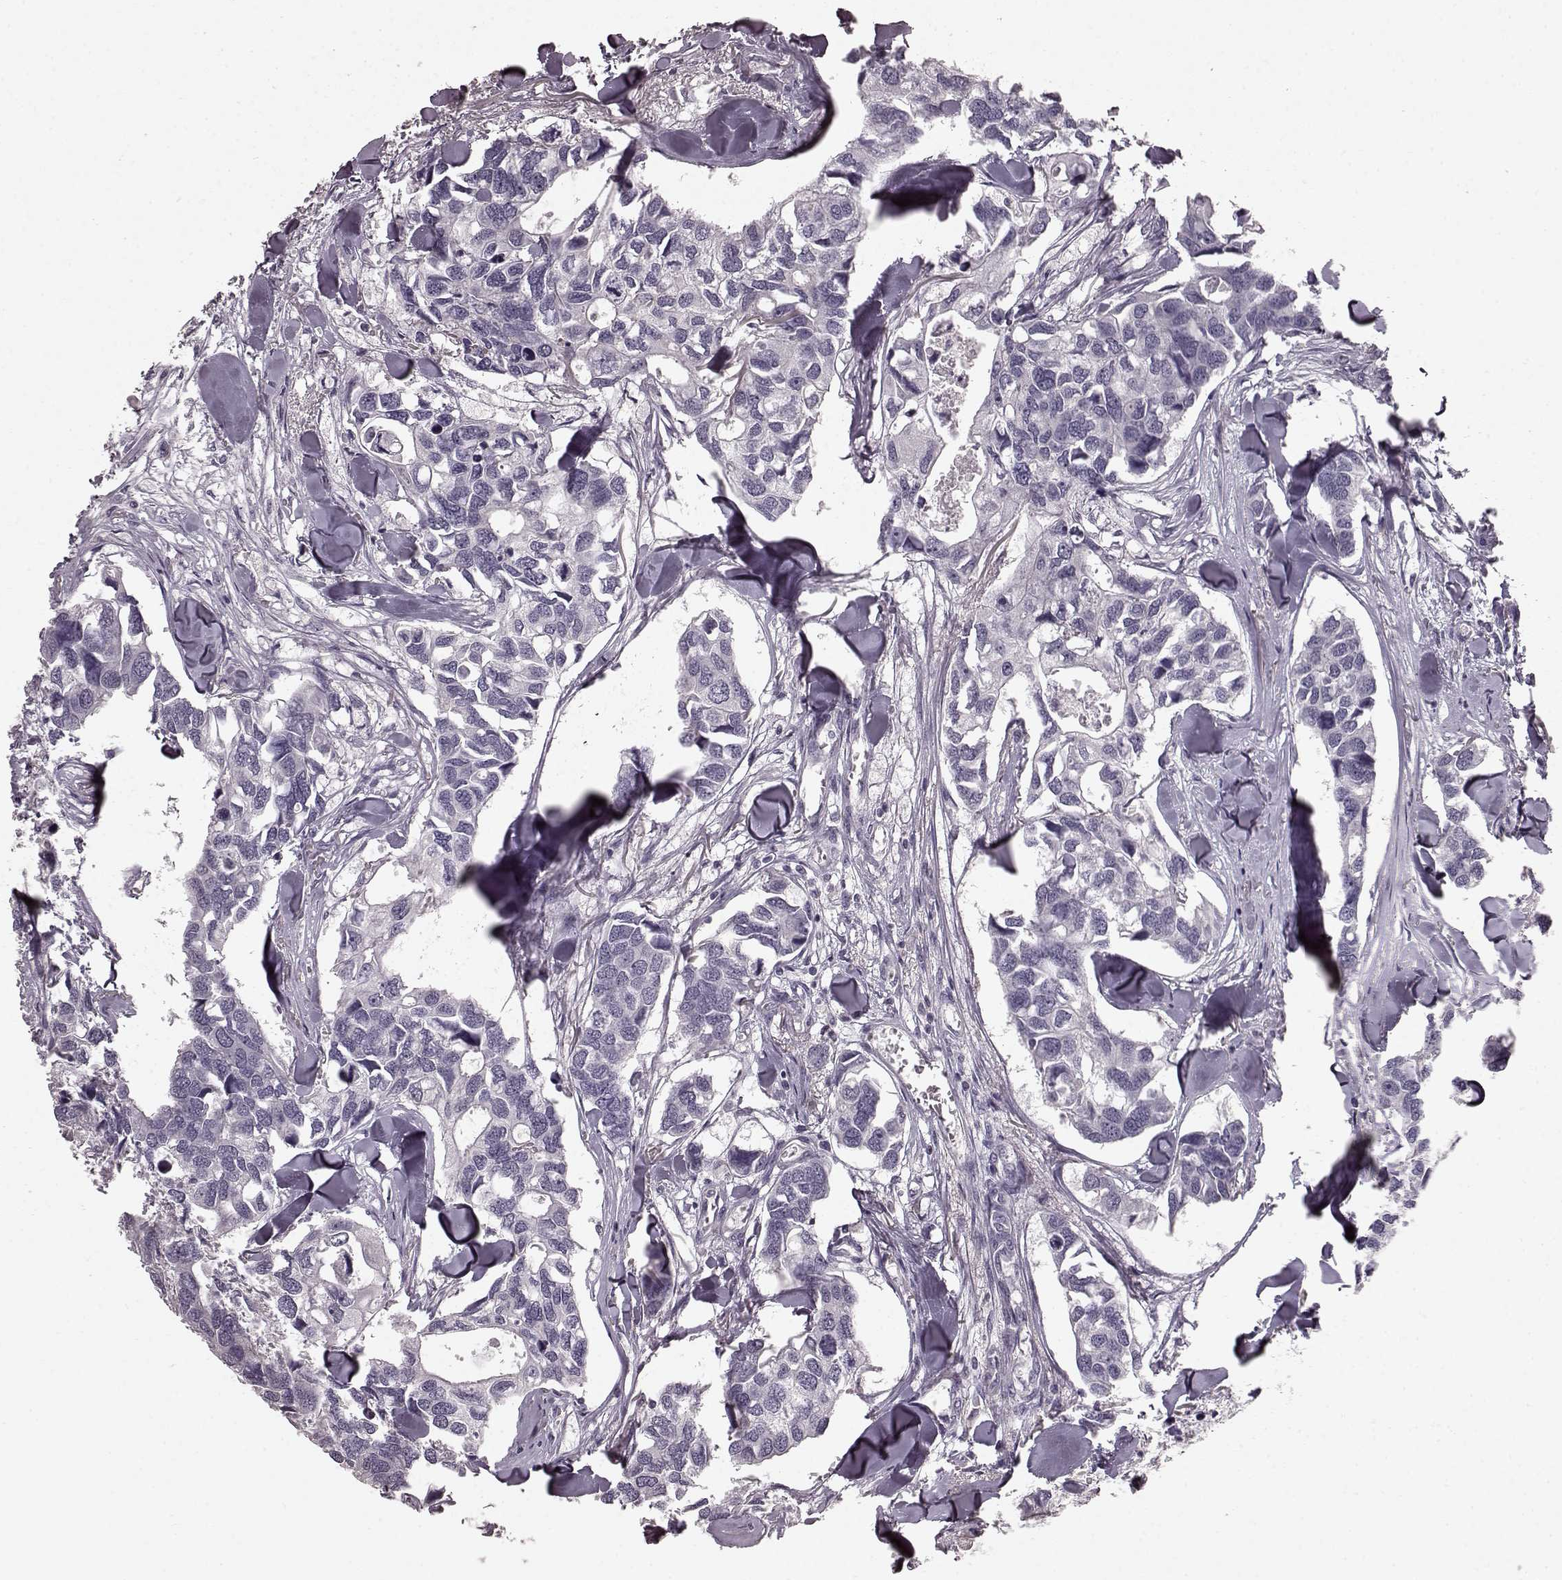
{"staining": {"intensity": "negative", "quantity": "none", "location": "none"}, "tissue": "breast cancer", "cell_type": "Tumor cells", "image_type": "cancer", "snomed": [{"axis": "morphology", "description": "Duct carcinoma"}, {"axis": "topography", "description": "Breast"}], "caption": "Tumor cells show no significant staining in breast cancer.", "gene": "CD28", "patient": {"sex": "female", "age": 83}}